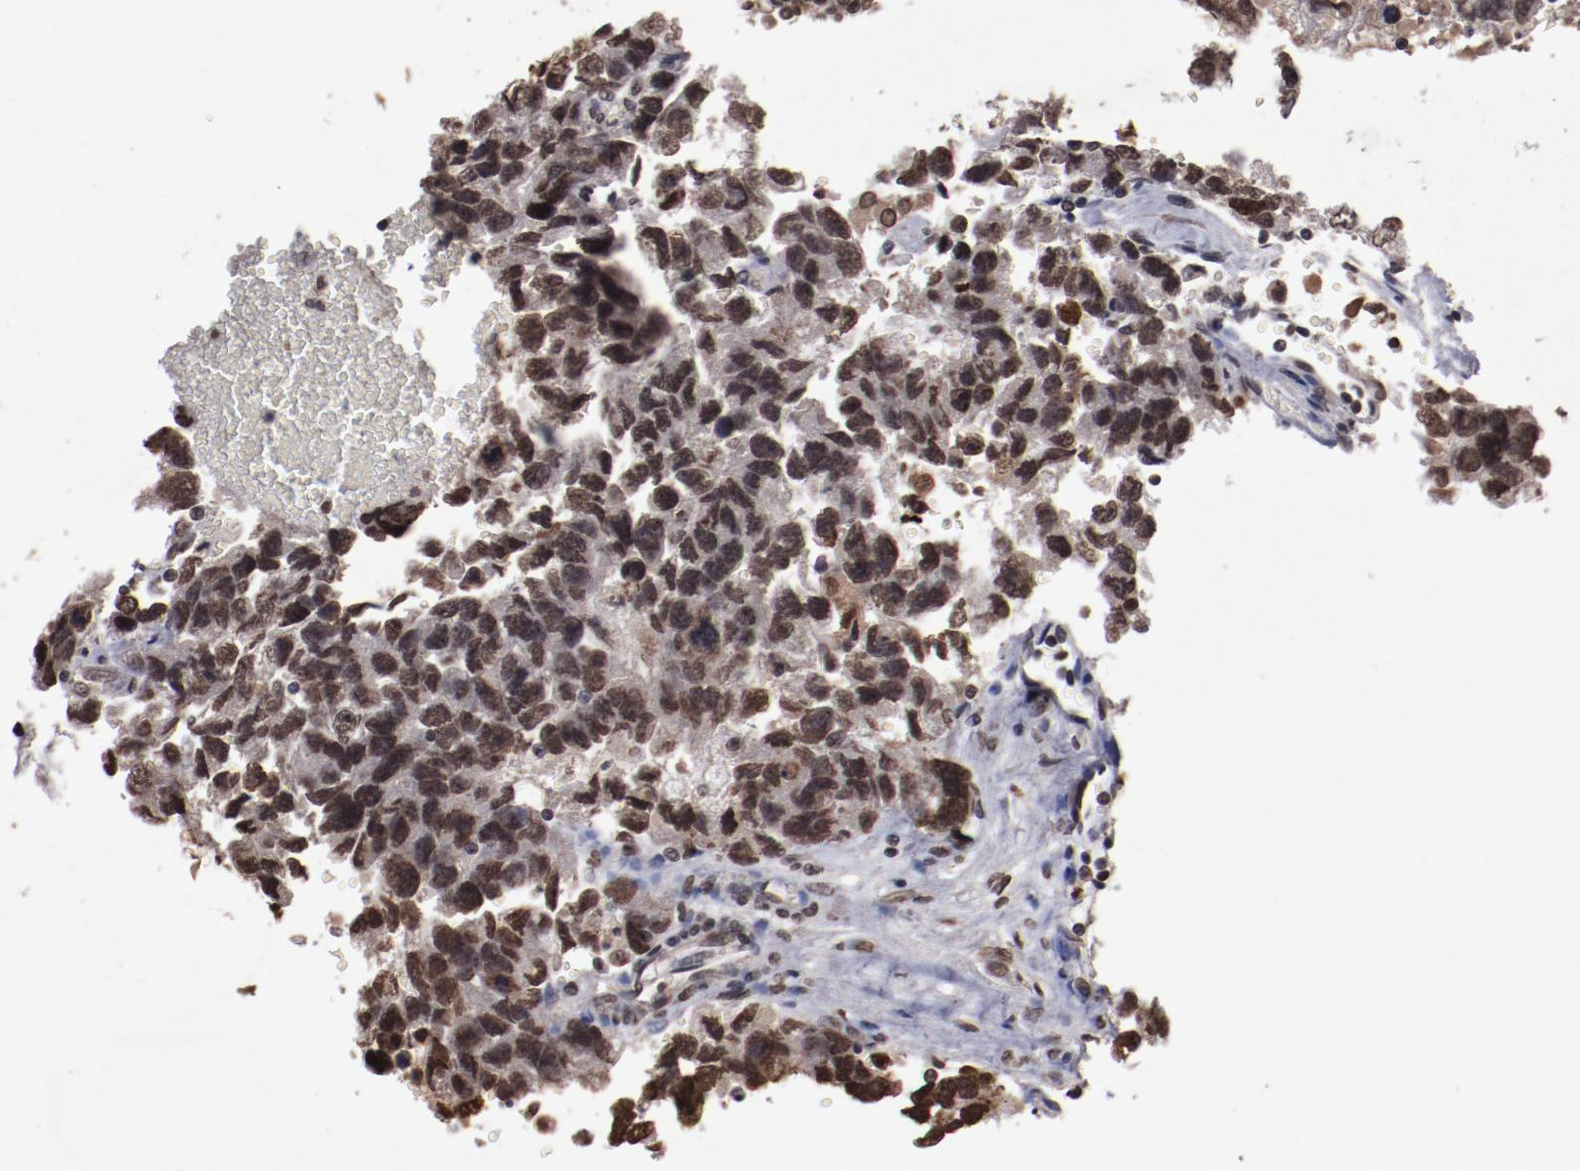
{"staining": {"intensity": "strong", "quantity": ">75%", "location": "nuclear"}, "tissue": "testis cancer", "cell_type": "Tumor cells", "image_type": "cancer", "snomed": [{"axis": "morphology", "description": "Carcinoma, Embryonal, NOS"}, {"axis": "topography", "description": "Testis"}], "caption": "The image shows a brown stain indicating the presence of a protein in the nuclear of tumor cells in embryonal carcinoma (testis).", "gene": "AKT1", "patient": {"sex": "male", "age": 31}}